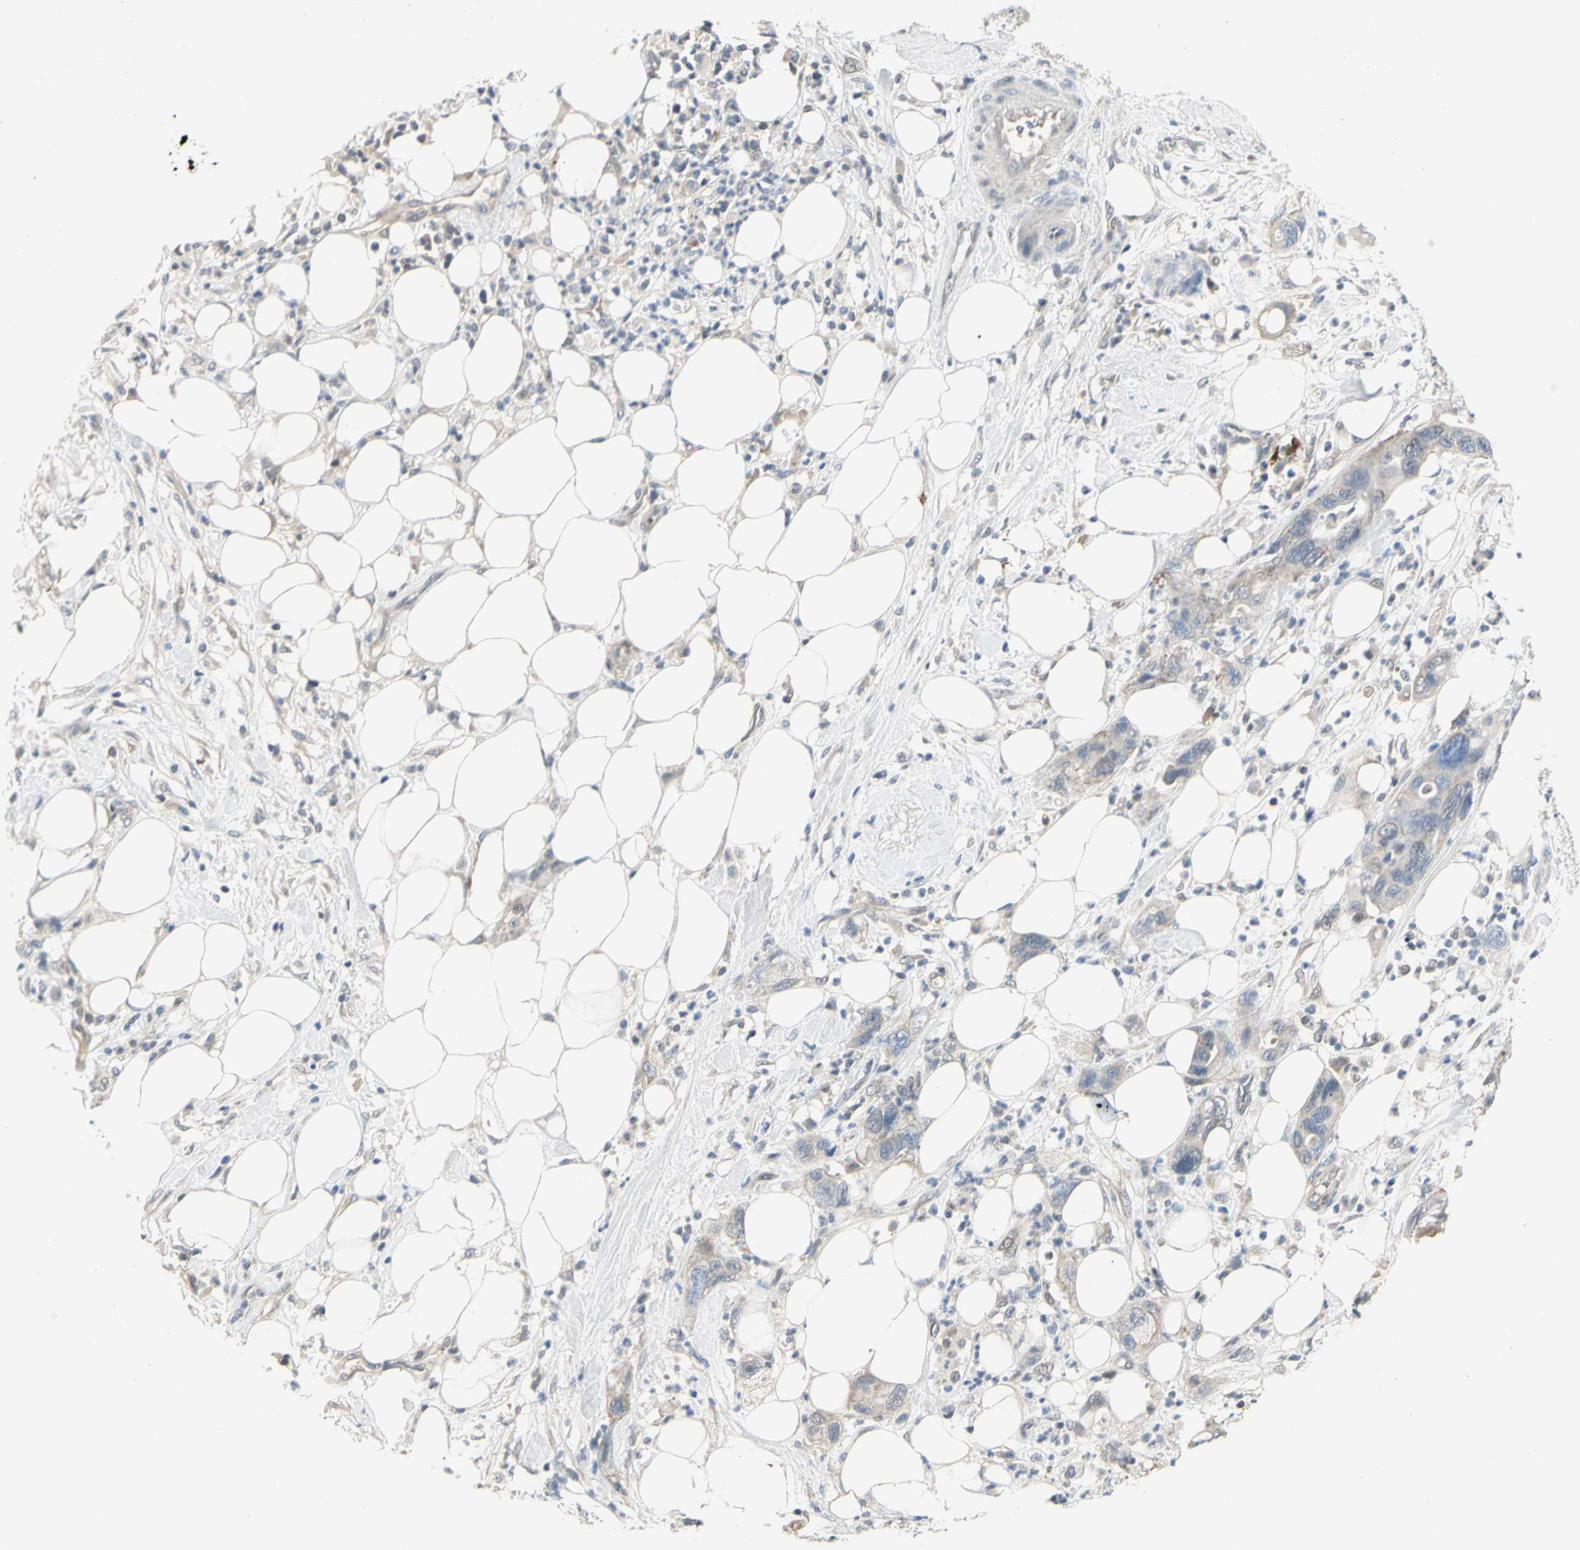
{"staining": {"intensity": "weak", "quantity": "25%-75%", "location": "cytoplasmic/membranous"}, "tissue": "pancreatic cancer", "cell_type": "Tumor cells", "image_type": "cancer", "snomed": [{"axis": "morphology", "description": "Adenocarcinoma, NOS"}, {"axis": "topography", "description": "Pancreas"}], "caption": "There is low levels of weak cytoplasmic/membranous positivity in tumor cells of adenocarcinoma (pancreatic), as demonstrated by immunohistochemical staining (brown color).", "gene": "GREM1", "patient": {"sex": "female", "age": 71}}